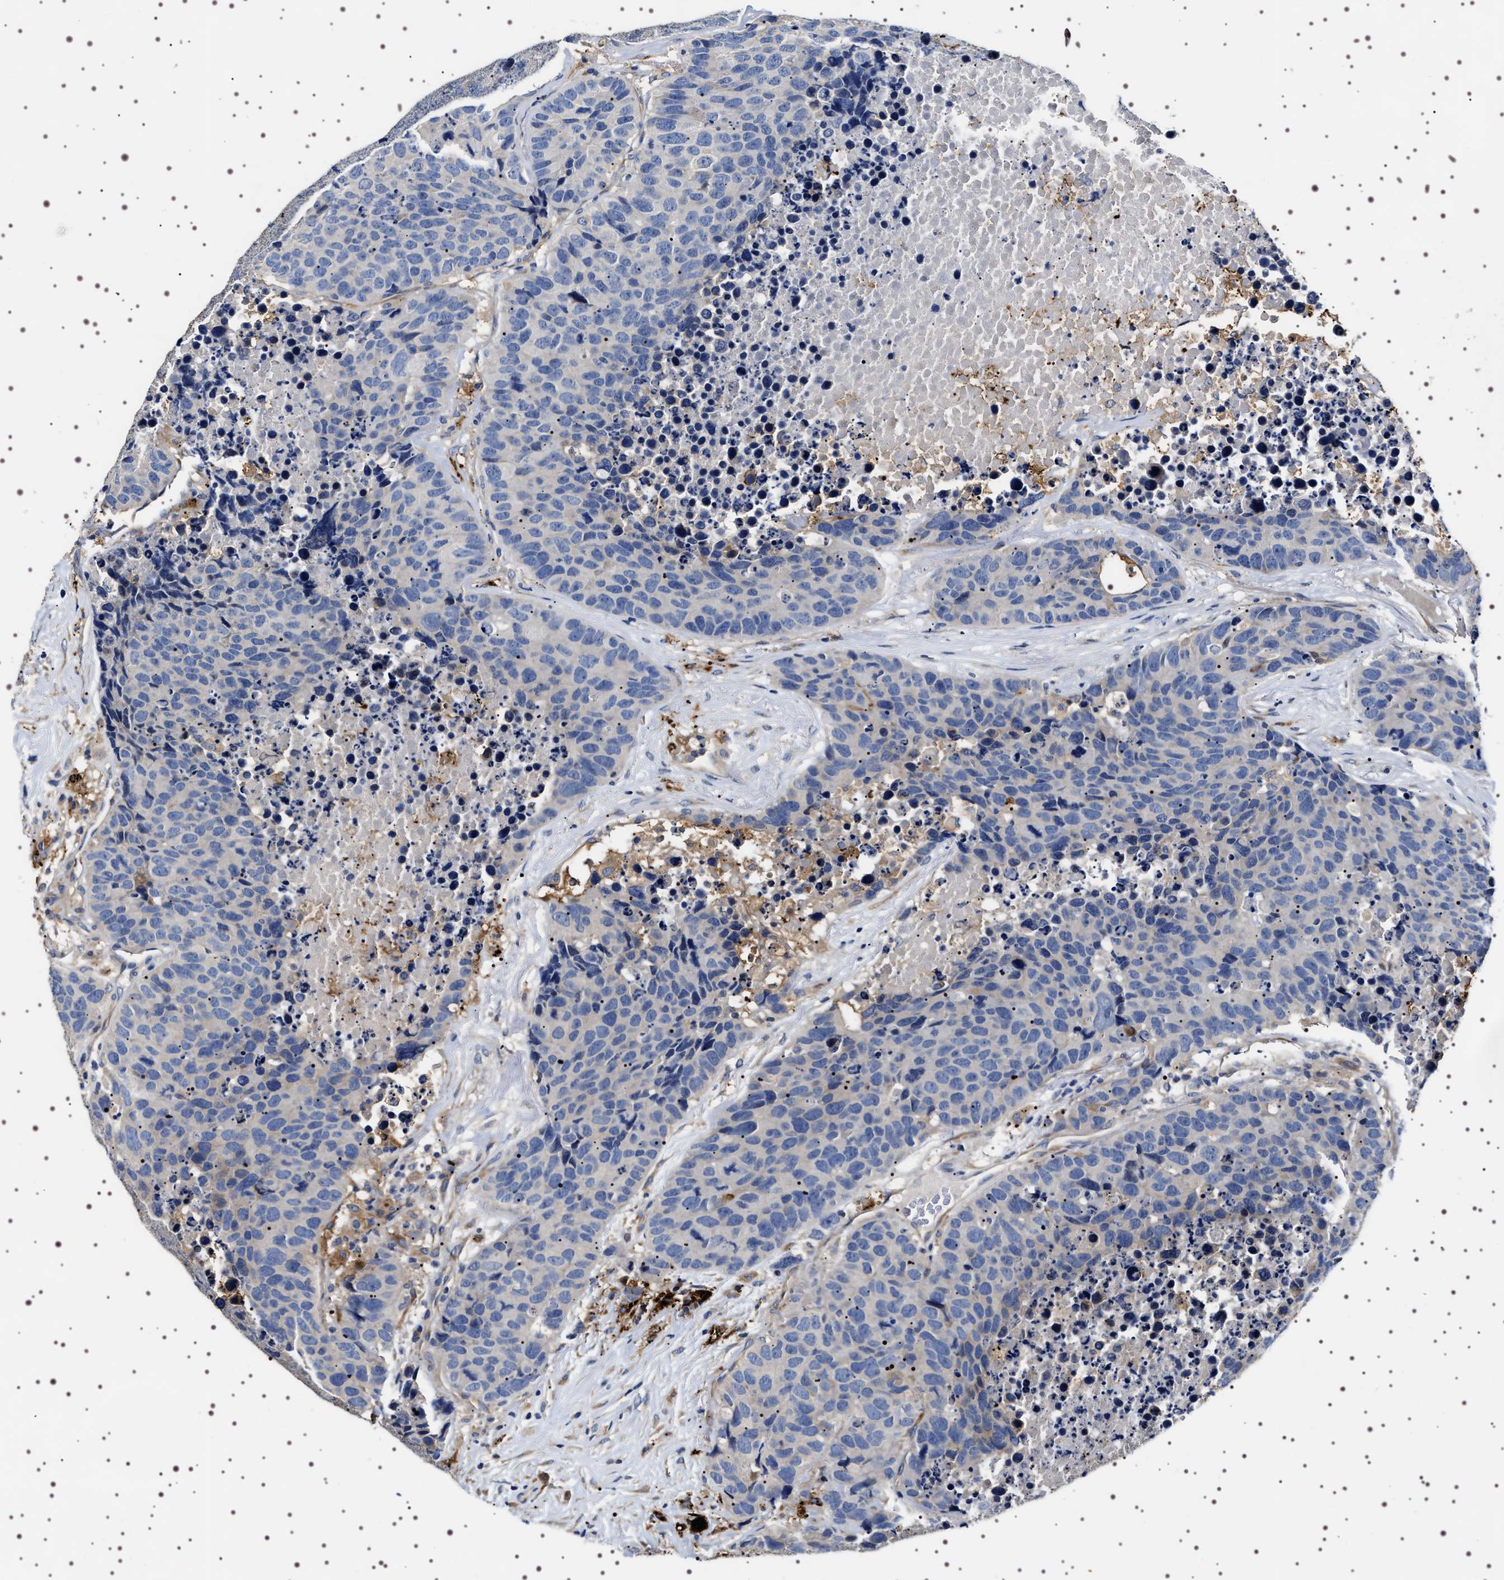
{"staining": {"intensity": "negative", "quantity": "none", "location": "none"}, "tissue": "carcinoid", "cell_type": "Tumor cells", "image_type": "cancer", "snomed": [{"axis": "morphology", "description": "Carcinoid, malignant, NOS"}, {"axis": "topography", "description": "Lung"}], "caption": "This is an IHC micrograph of carcinoid (malignant). There is no positivity in tumor cells.", "gene": "ALPL", "patient": {"sex": "male", "age": 60}}